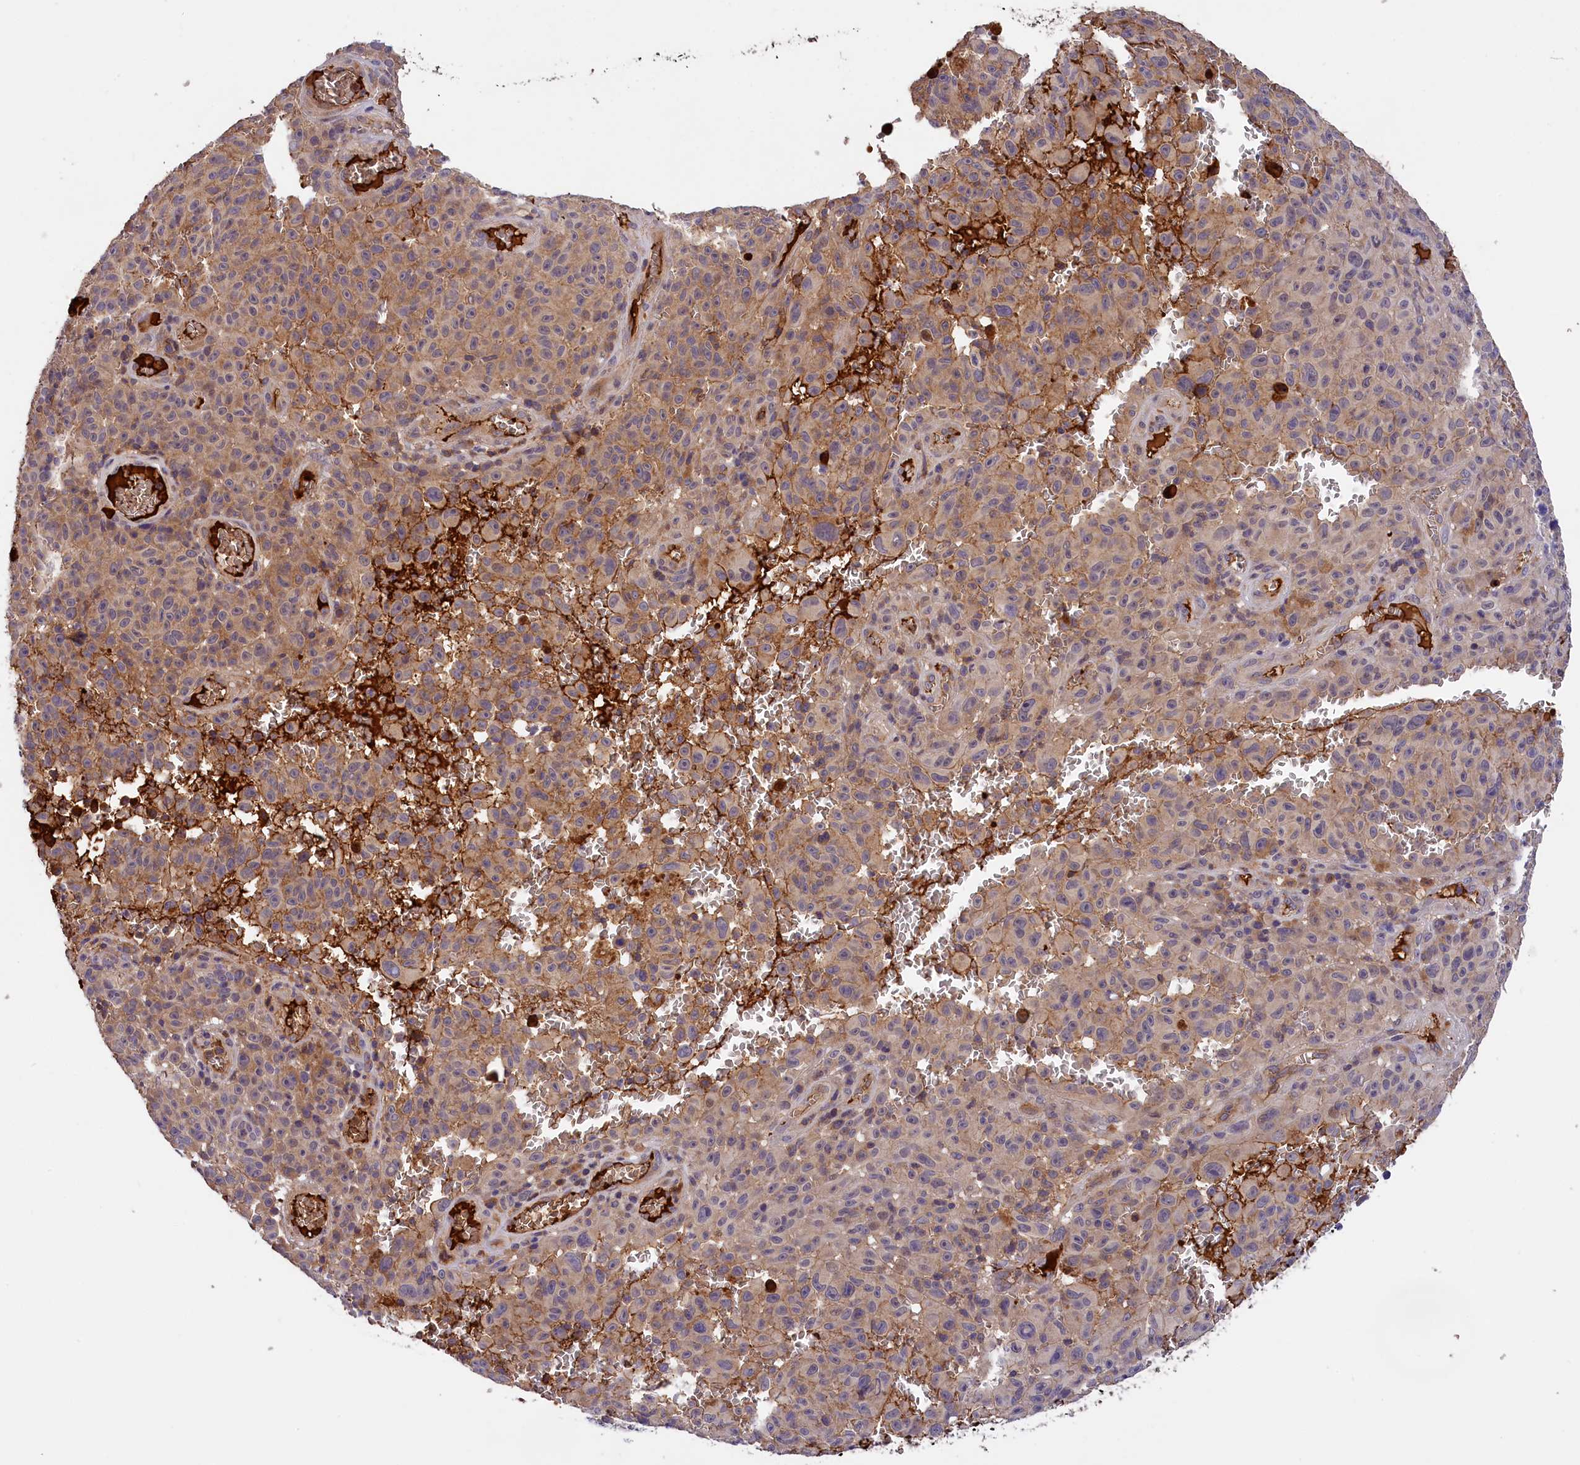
{"staining": {"intensity": "moderate", "quantity": "25%-75%", "location": "cytoplasmic/membranous"}, "tissue": "melanoma", "cell_type": "Tumor cells", "image_type": "cancer", "snomed": [{"axis": "morphology", "description": "Malignant melanoma, NOS"}, {"axis": "topography", "description": "Skin"}], "caption": "An immunohistochemistry (IHC) image of tumor tissue is shown. Protein staining in brown highlights moderate cytoplasmic/membranous positivity in malignant melanoma within tumor cells.", "gene": "PHAF1", "patient": {"sex": "female", "age": 82}}